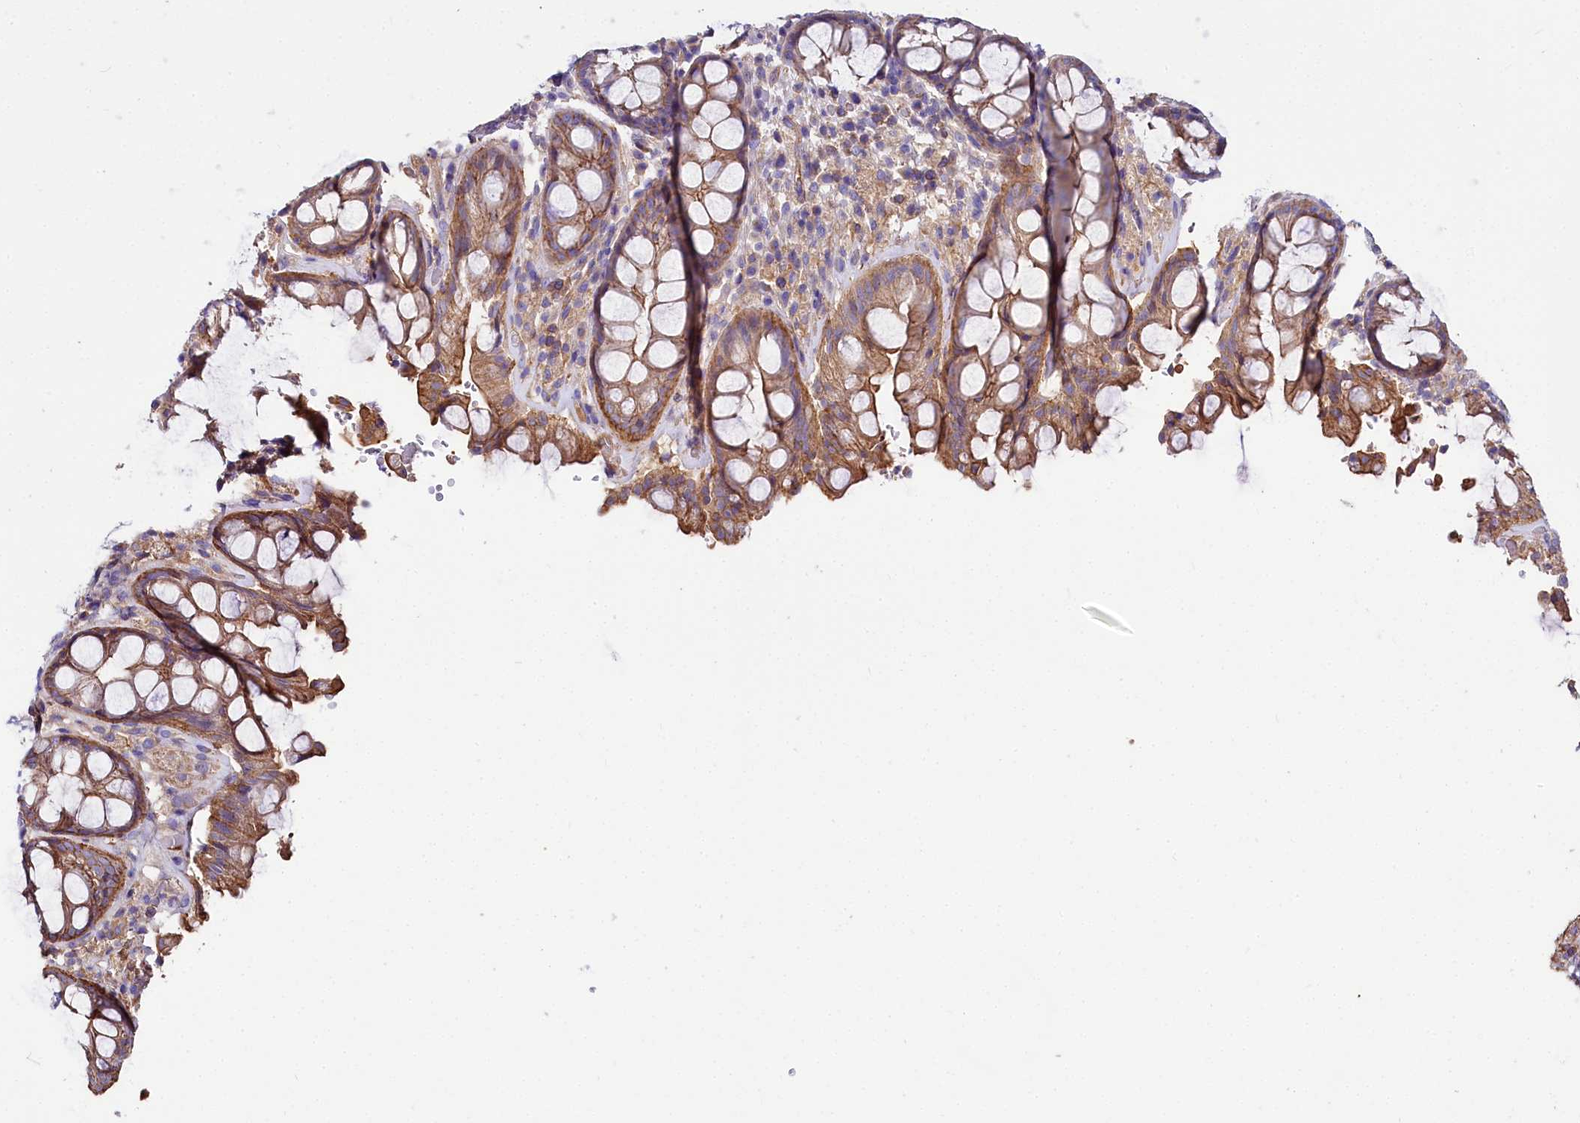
{"staining": {"intensity": "moderate", "quantity": ">75%", "location": "cytoplasmic/membranous"}, "tissue": "rectum", "cell_type": "Glandular cells", "image_type": "normal", "snomed": [{"axis": "morphology", "description": "Normal tissue, NOS"}, {"axis": "topography", "description": "Rectum"}], "caption": "Immunohistochemical staining of benign rectum reveals moderate cytoplasmic/membranous protein expression in about >75% of glandular cells.", "gene": "FCHSD2", "patient": {"sex": "male", "age": 64}}